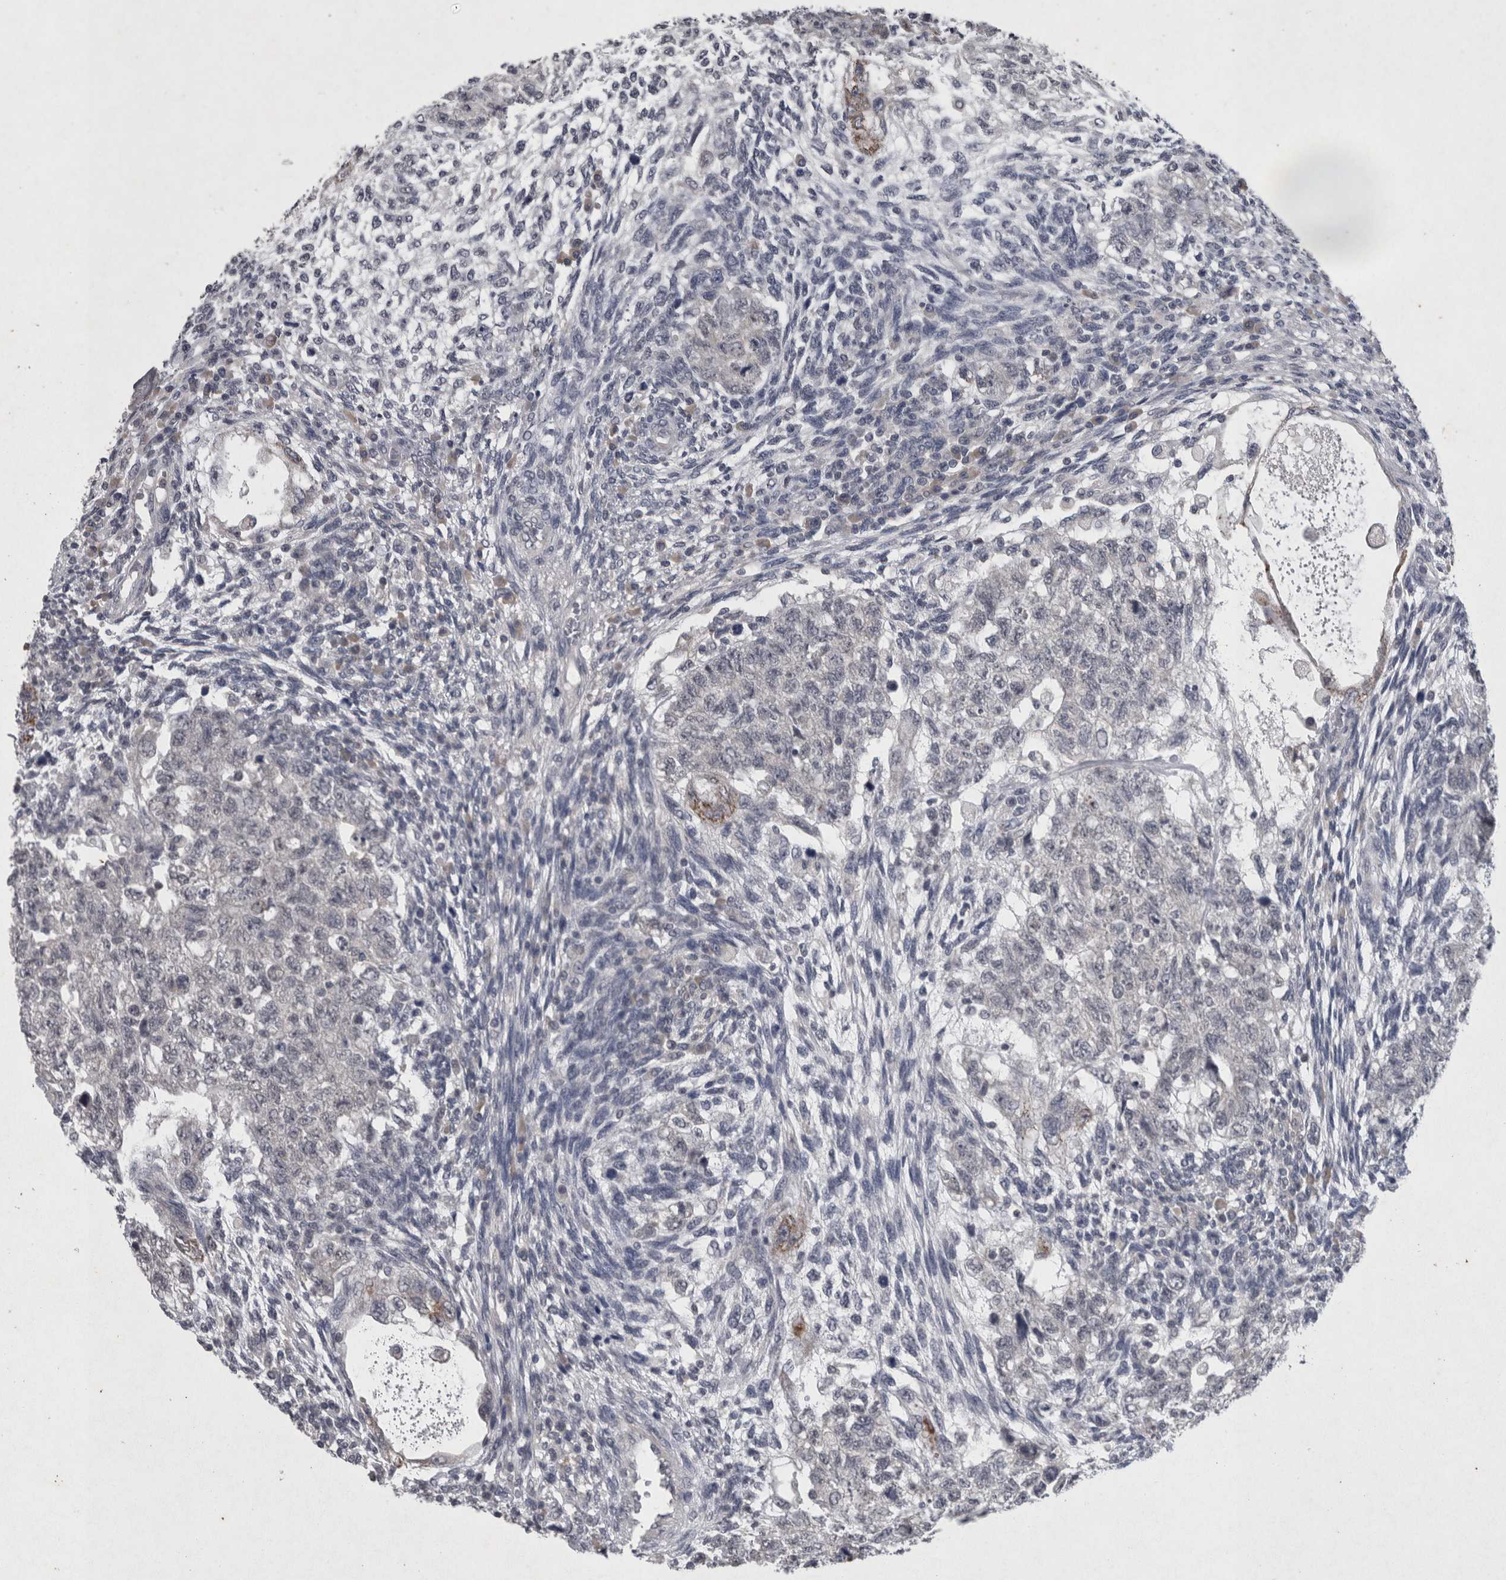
{"staining": {"intensity": "moderate", "quantity": "<25%", "location": "cytoplasmic/membranous"}, "tissue": "testis cancer", "cell_type": "Tumor cells", "image_type": "cancer", "snomed": [{"axis": "morphology", "description": "Normal tissue, NOS"}, {"axis": "morphology", "description": "Carcinoma, Embryonal, NOS"}, {"axis": "topography", "description": "Testis"}], "caption": "Brown immunohistochemical staining in testis embryonal carcinoma exhibits moderate cytoplasmic/membranous positivity in about <25% of tumor cells.", "gene": "WNT7A", "patient": {"sex": "male", "age": 36}}